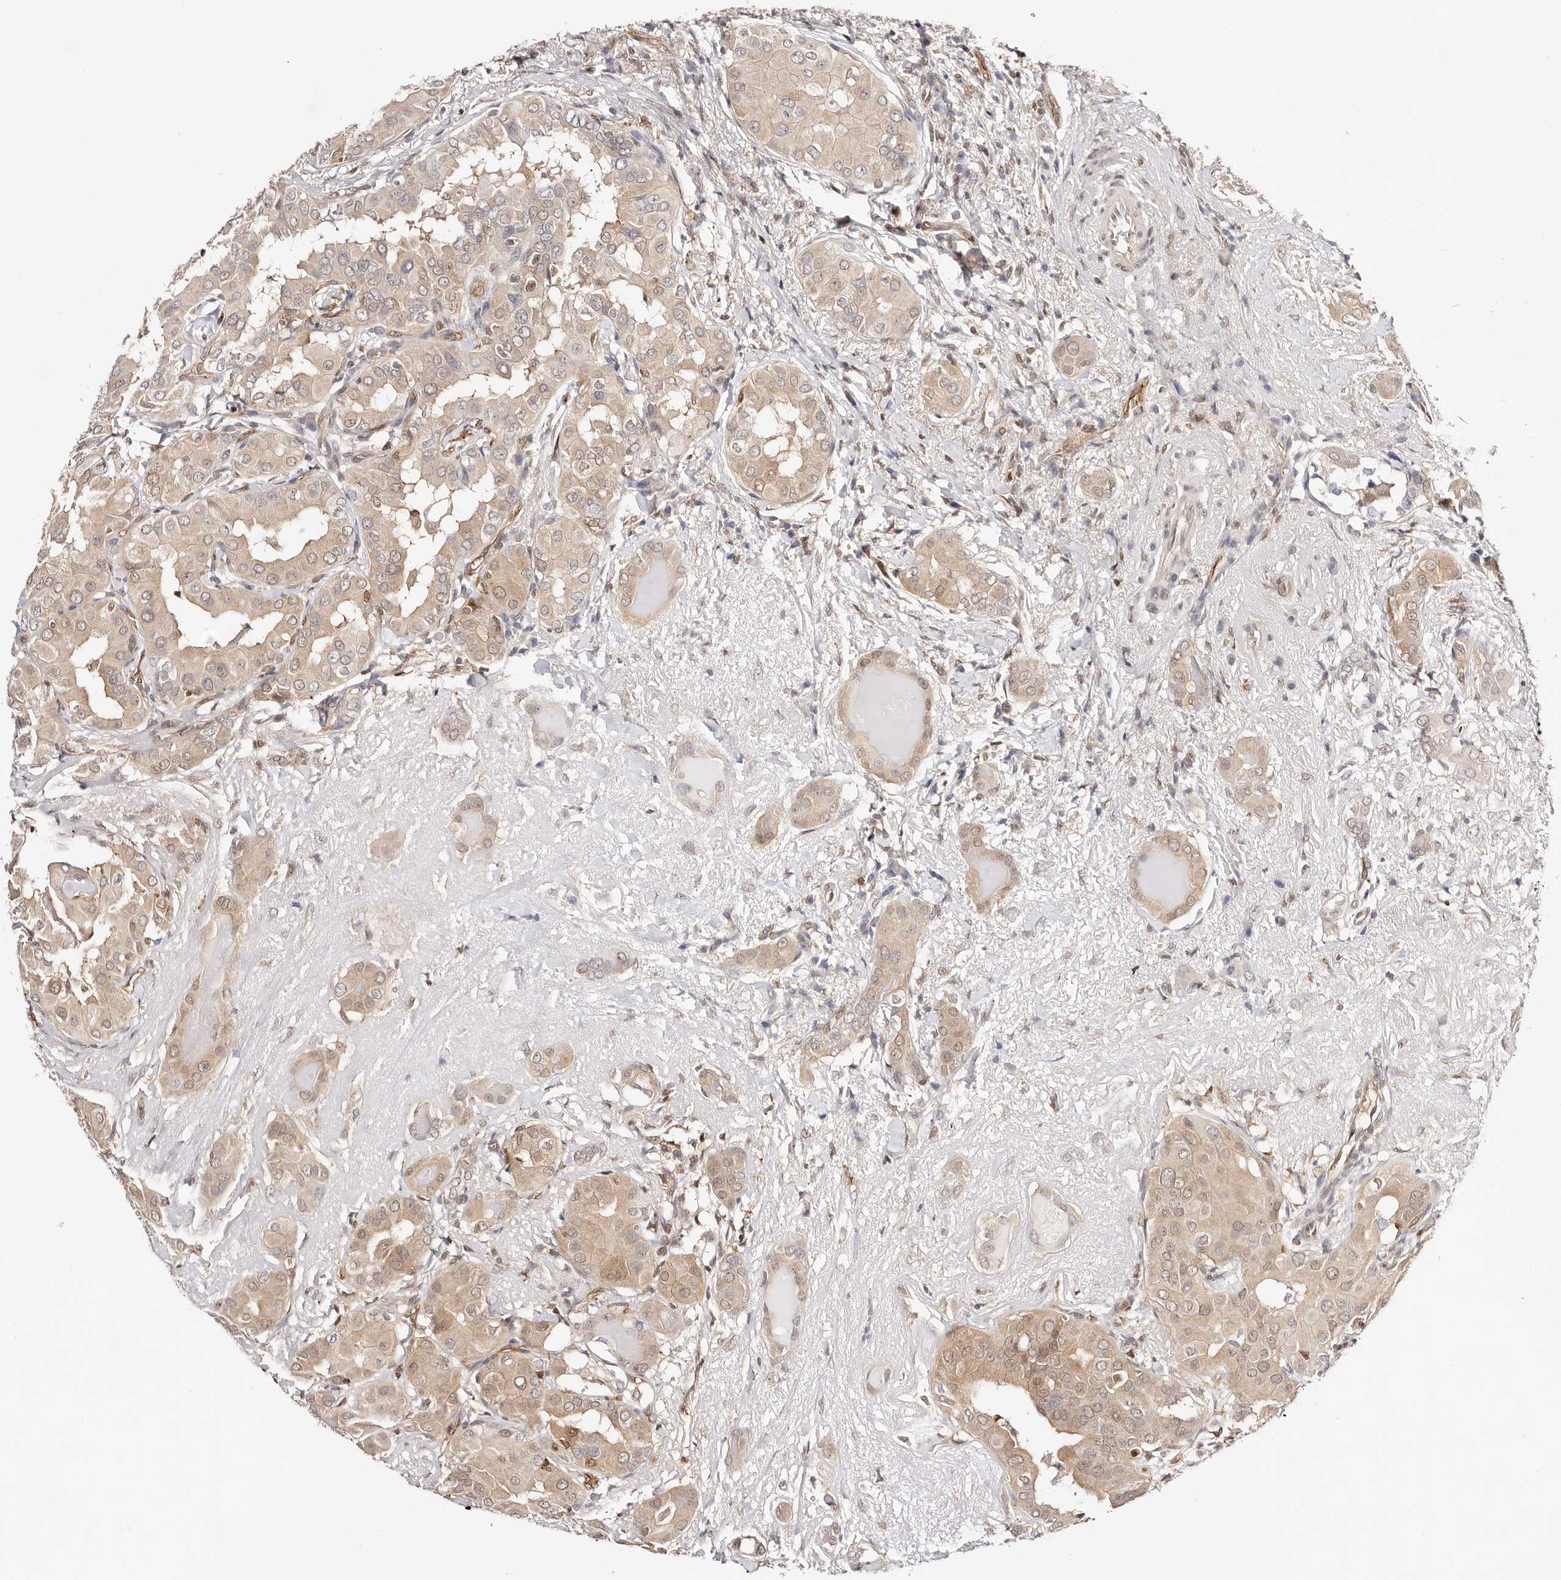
{"staining": {"intensity": "weak", "quantity": ">75%", "location": "cytoplasmic/membranous"}, "tissue": "thyroid cancer", "cell_type": "Tumor cells", "image_type": "cancer", "snomed": [{"axis": "morphology", "description": "Papillary adenocarcinoma, NOS"}, {"axis": "topography", "description": "Thyroid gland"}], "caption": "Tumor cells show low levels of weak cytoplasmic/membranous positivity in approximately >75% of cells in thyroid cancer. (DAB IHC, brown staining for protein, blue staining for nuclei).", "gene": "STAT5A", "patient": {"sex": "male", "age": 33}}